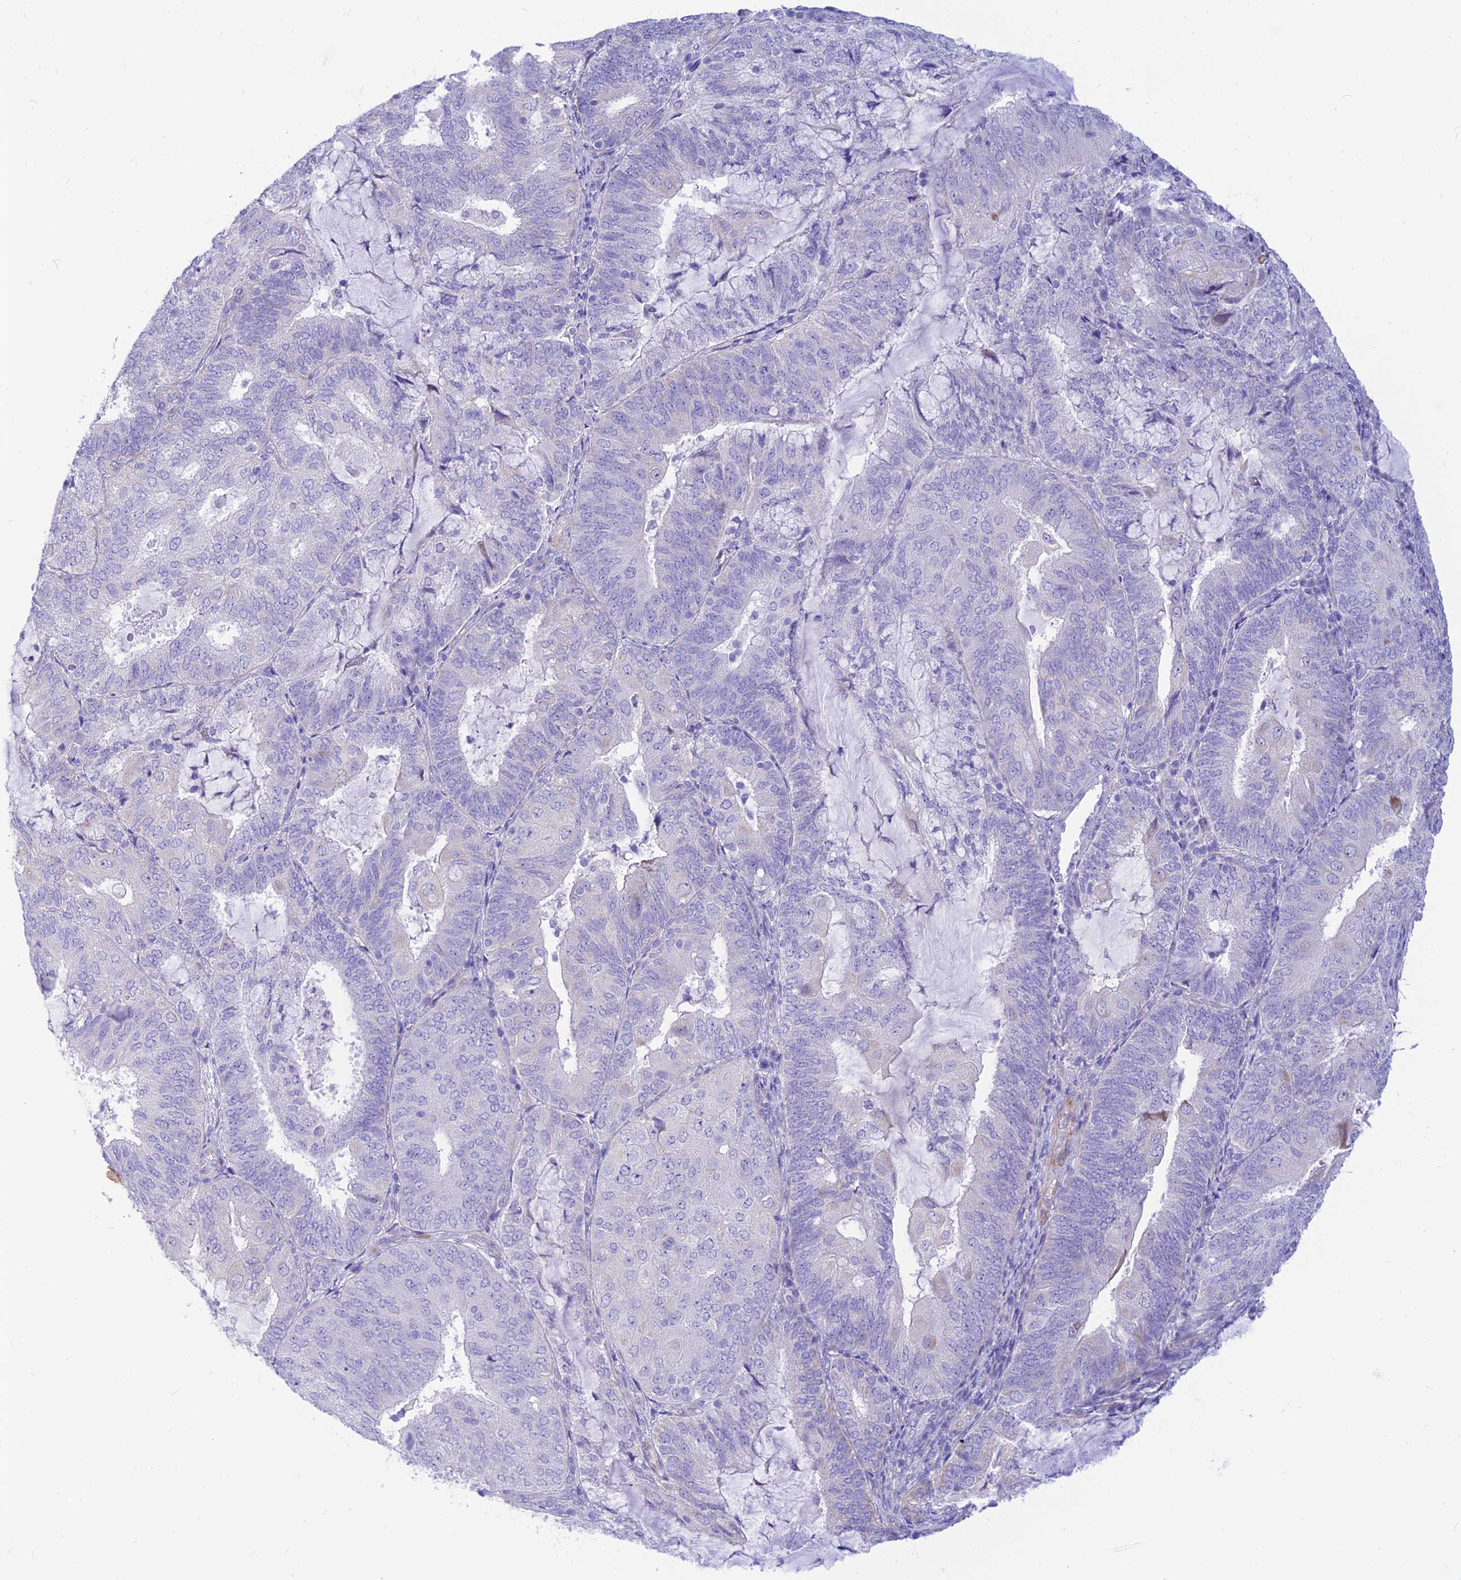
{"staining": {"intensity": "negative", "quantity": "none", "location": "none"}, "tissue": "endometrial cancer", "cell_type": "Tumor cells", "image_type": "cancer", "snomed": [{"axis": "morphology", "description": "Adenocarcinoma, NOS"}, {"axis": "topography", "description": "Endometrium"}], "caption": "A high-resolution micrograph shows immunohistochemistry staining of endometrial cancer, which reveals no significant positivity in tumor cells. The staining is performed using DAB brown chromogen with nuclei counter-stained in using hematoxylin.", "gene": "FAM186B", "patient": {"sex": "female", "age": 81}}